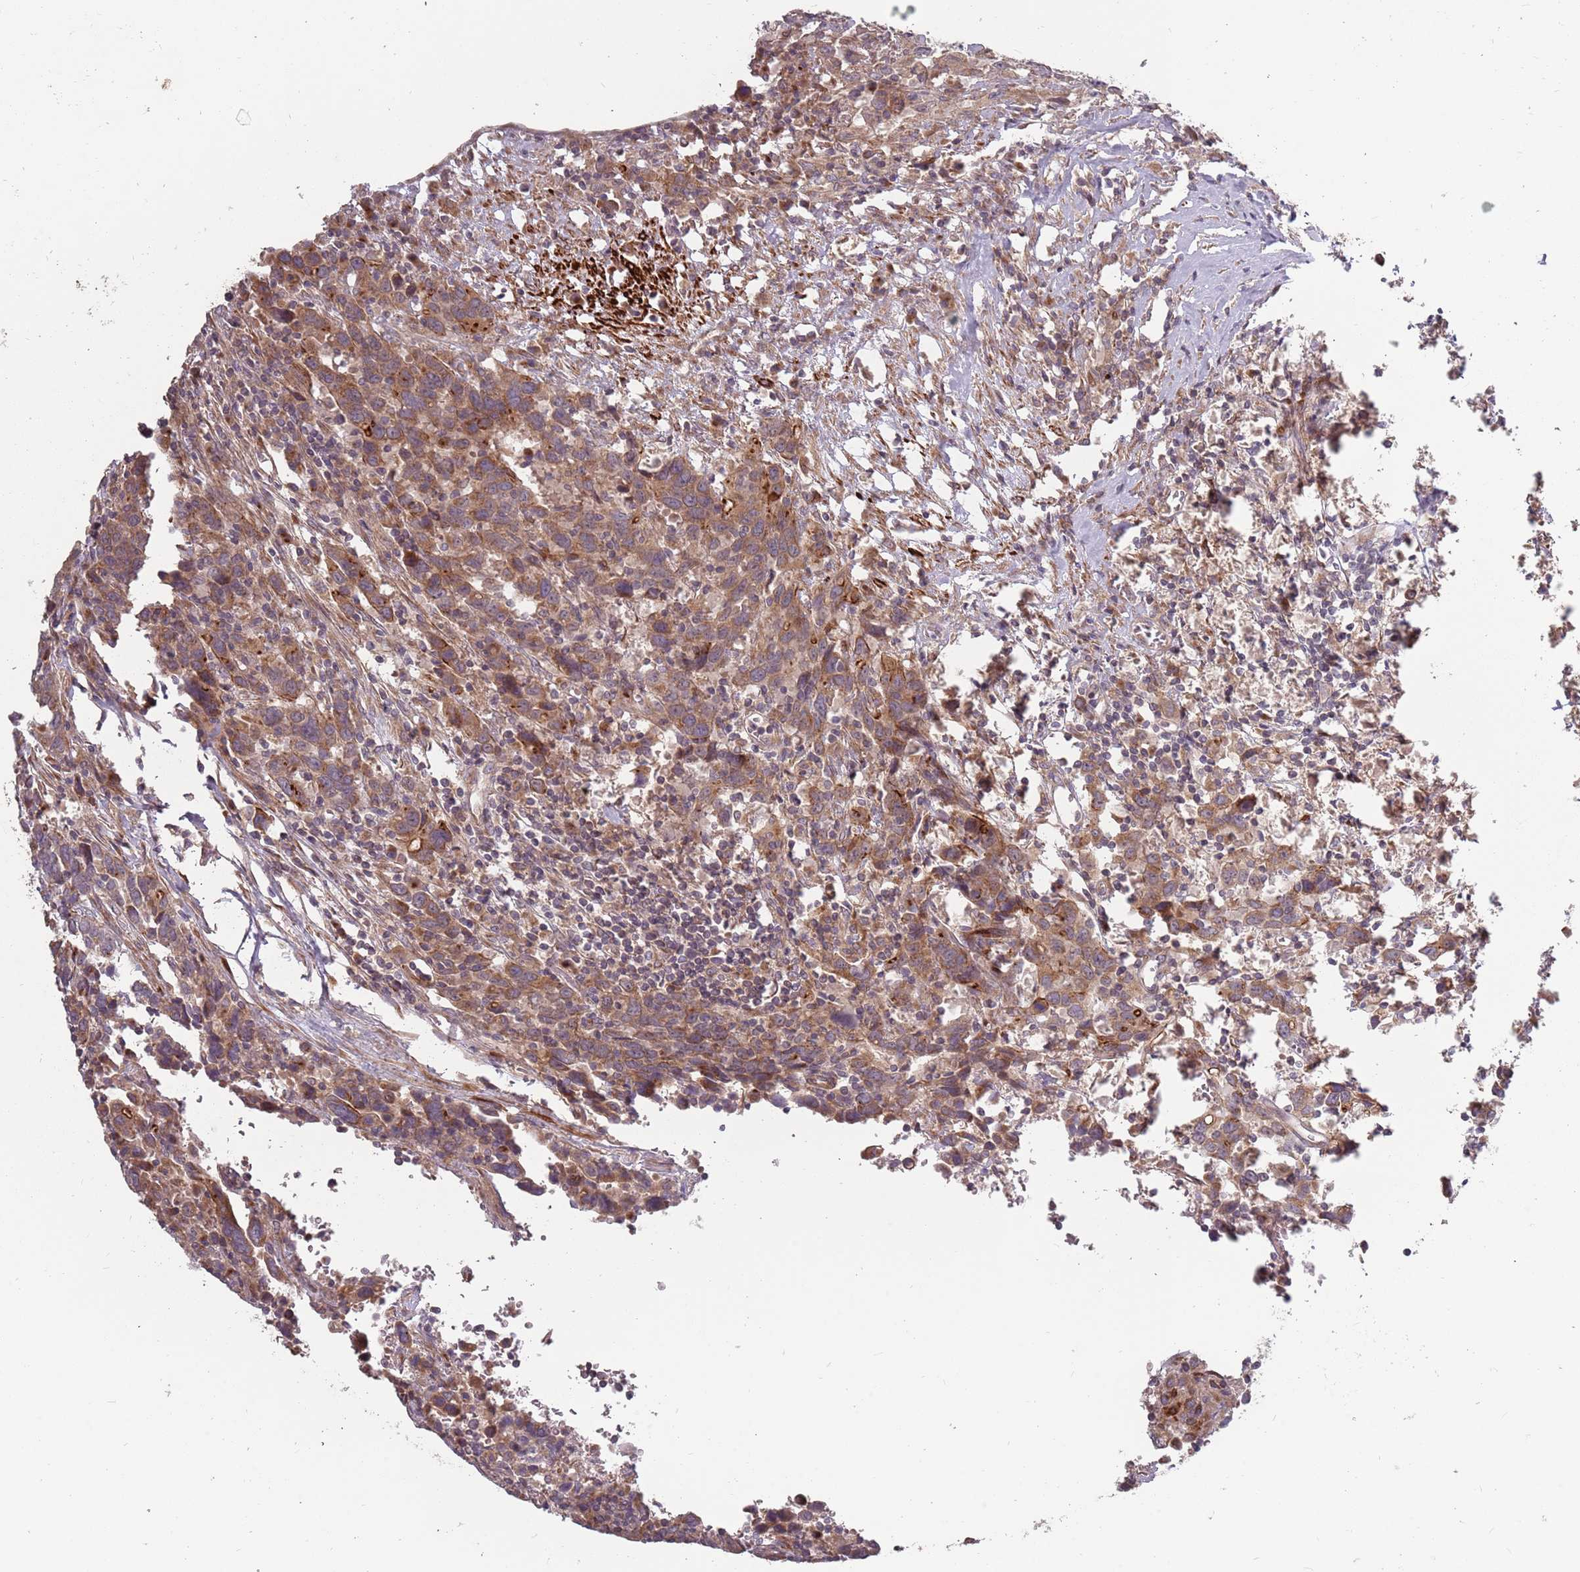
{"staining": {"intensity": "moderate", "quantity": ">75%", "location": "cytoplasmic/membranous"}, "tissue": "urothelial cancer", "cell_type": "Tumor cells", "image_type": "cancer", "snomed": [{"axis": "morphology", "description": "Urothelial carcinoma, High grade"}, {"axis": "topography", "description": "Urinary bladder"}], "caption": "A brown stain labels moderate cytoplasmic/membranous positivity of a protein in human urothelial cancer tumor cells. The staining was performed using DAB (3,3'-diaminobenzidine) to visualize the protein expression in brown, while the nuclei were stained in blue with hematoxylin (Magnification: 20x).", "gene": "PLD6", "patient": {"sex": "male", "age": 61}}